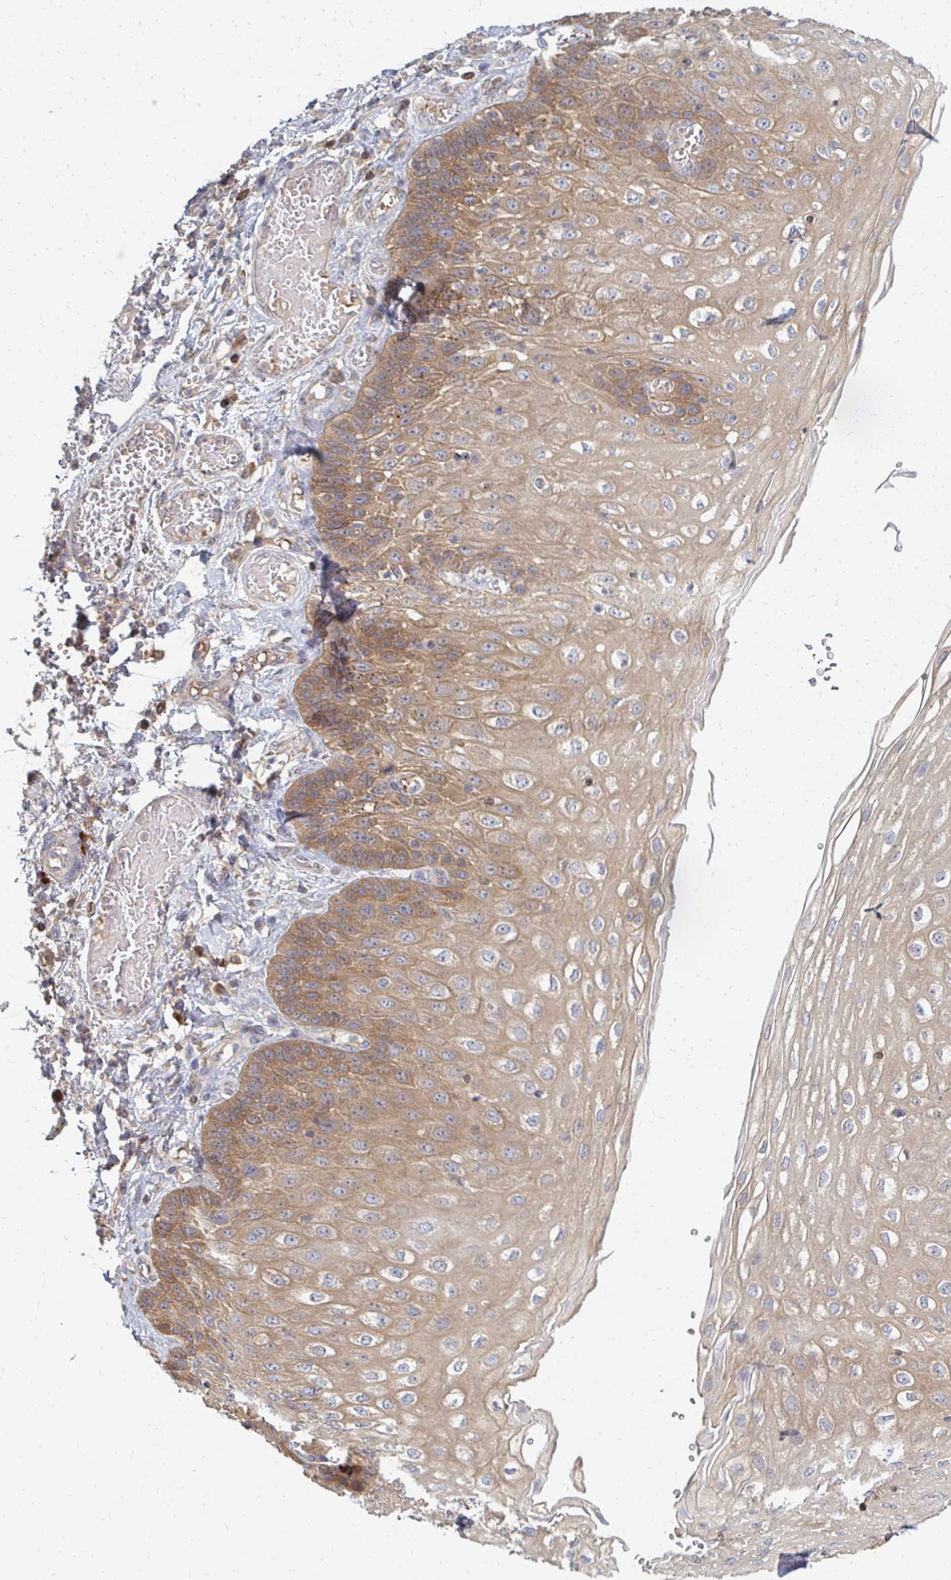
{"staining": {"intensity": "moderate", "quantity": ">75%", "location": "cytoplasmic/membranous"}, "tissue": "esophagus", "cell_type": "Squamous epithelial cells", "image_type": "normal", "snomed": [{"axis": "morphology", "description": "Normal tissue, NOS"}, {"axis": "morphology", "description": "Adenocarcinoma, NOS"}, {"axis": "topography", "description": "Esophagus"}], "caption": "Benign esophagus reveals moderate cytoplasmic/membranous expression in approximately >75% of squamous epithelial cells, visualized by immunohistochemistry.", "gene": "ZNF285", "patient": {"sex": "male", "age": 81}}